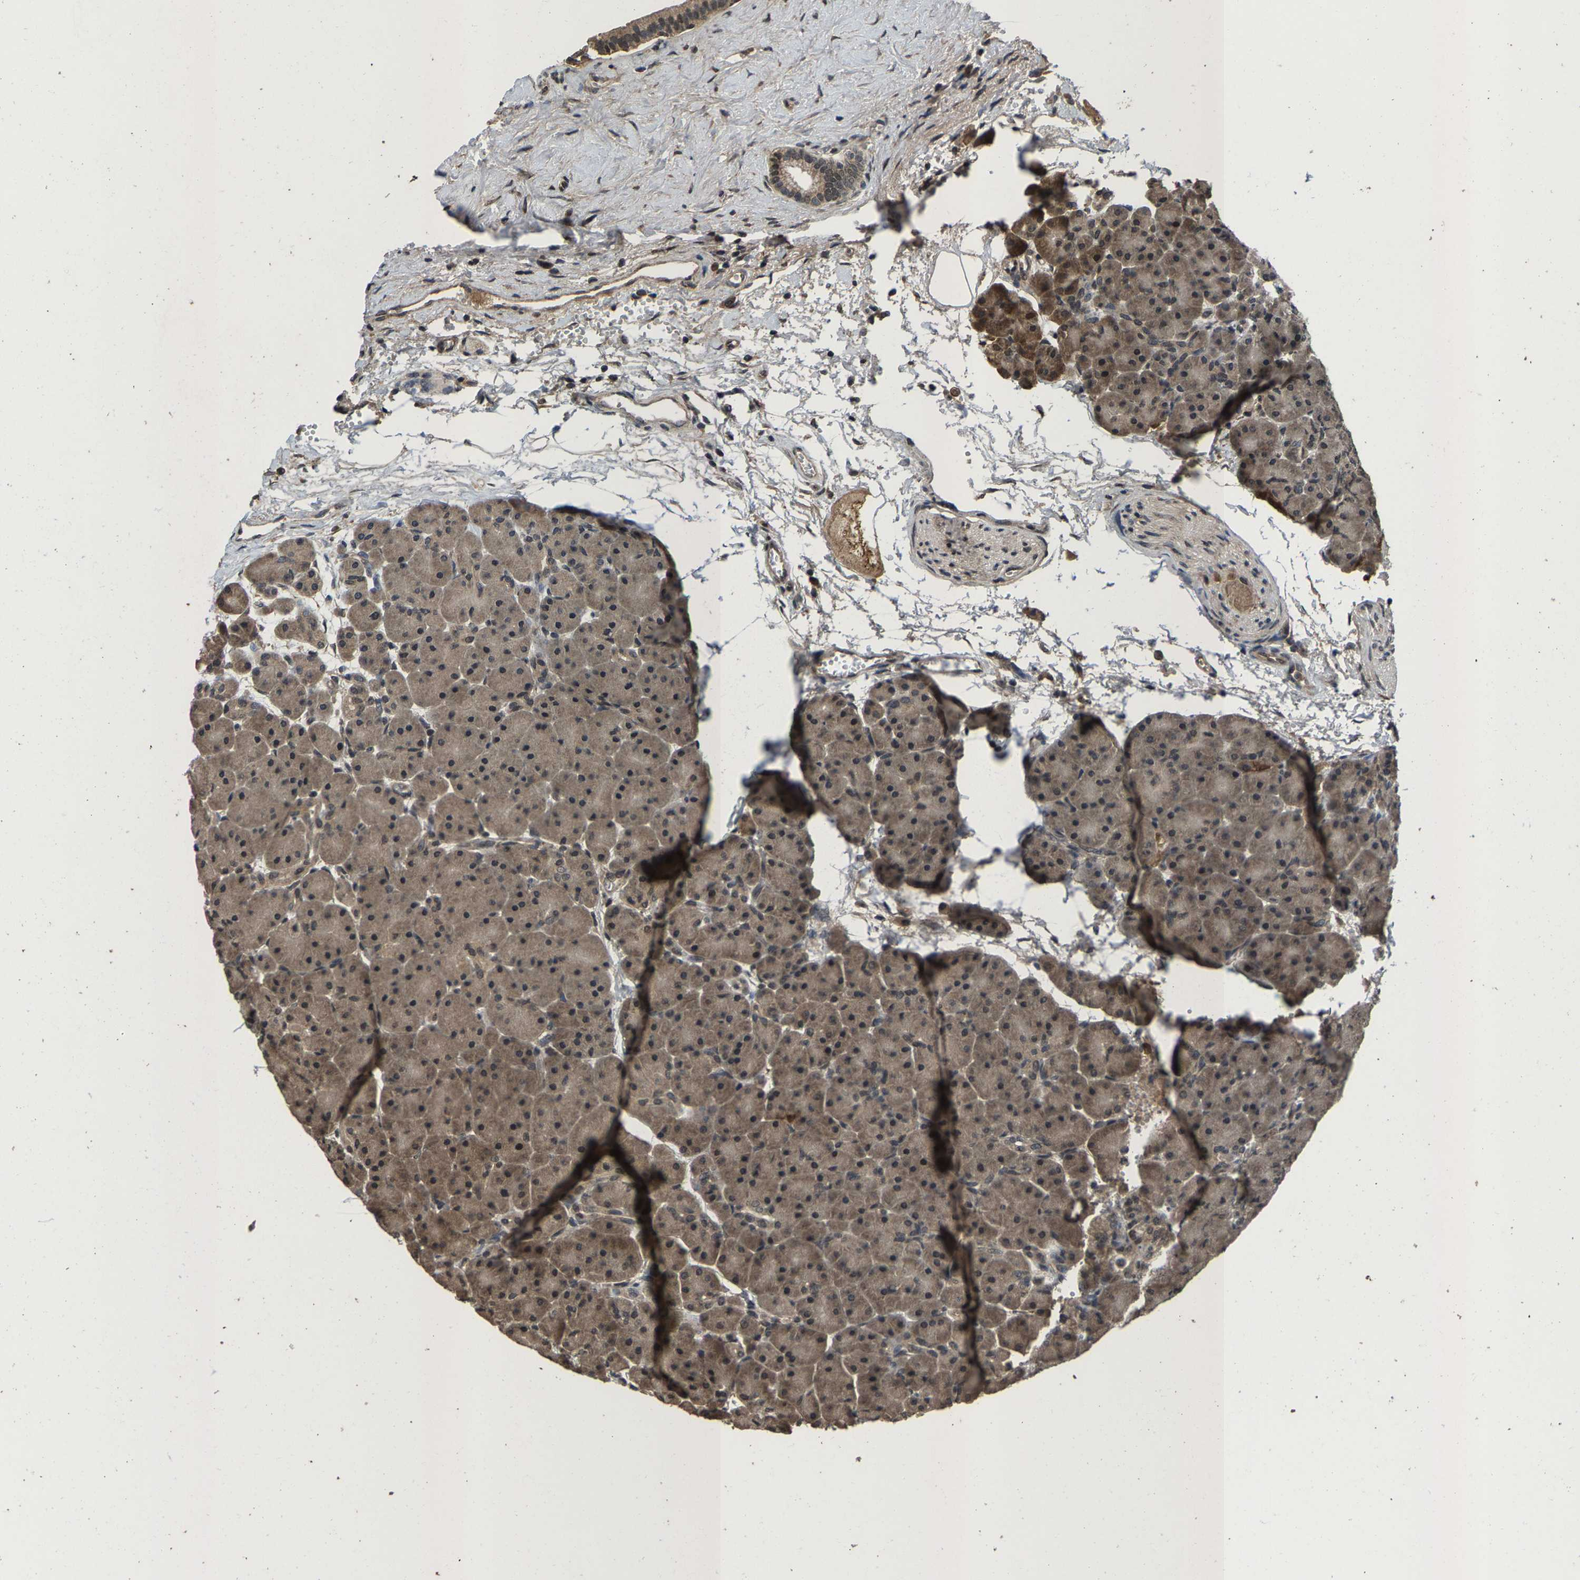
{"staining": {"intensity": "moderate", "quantity": ">75%", "location": "cytoplasmic/membranous,nuclear"}, "tissue": "pancreas", "cell_type": "Exocrine glandular cells", "image_type": "normal", "snomed": [{"axis": "morphology", "description": "Normal tissue, NOS"}, {"axis": "topography", "description": "Pancreas"}], "caption": "A medium amount of moderate cytoplasmic/membranous,nuclear expression is present in about >75% of exocrine glandular cells in unremarkable pancreas. The protein of interest is shown in brown color, while the nuclei are stained blue.", "gene": "HUWE1", "patient": {"sex": "male", "age": 66}}